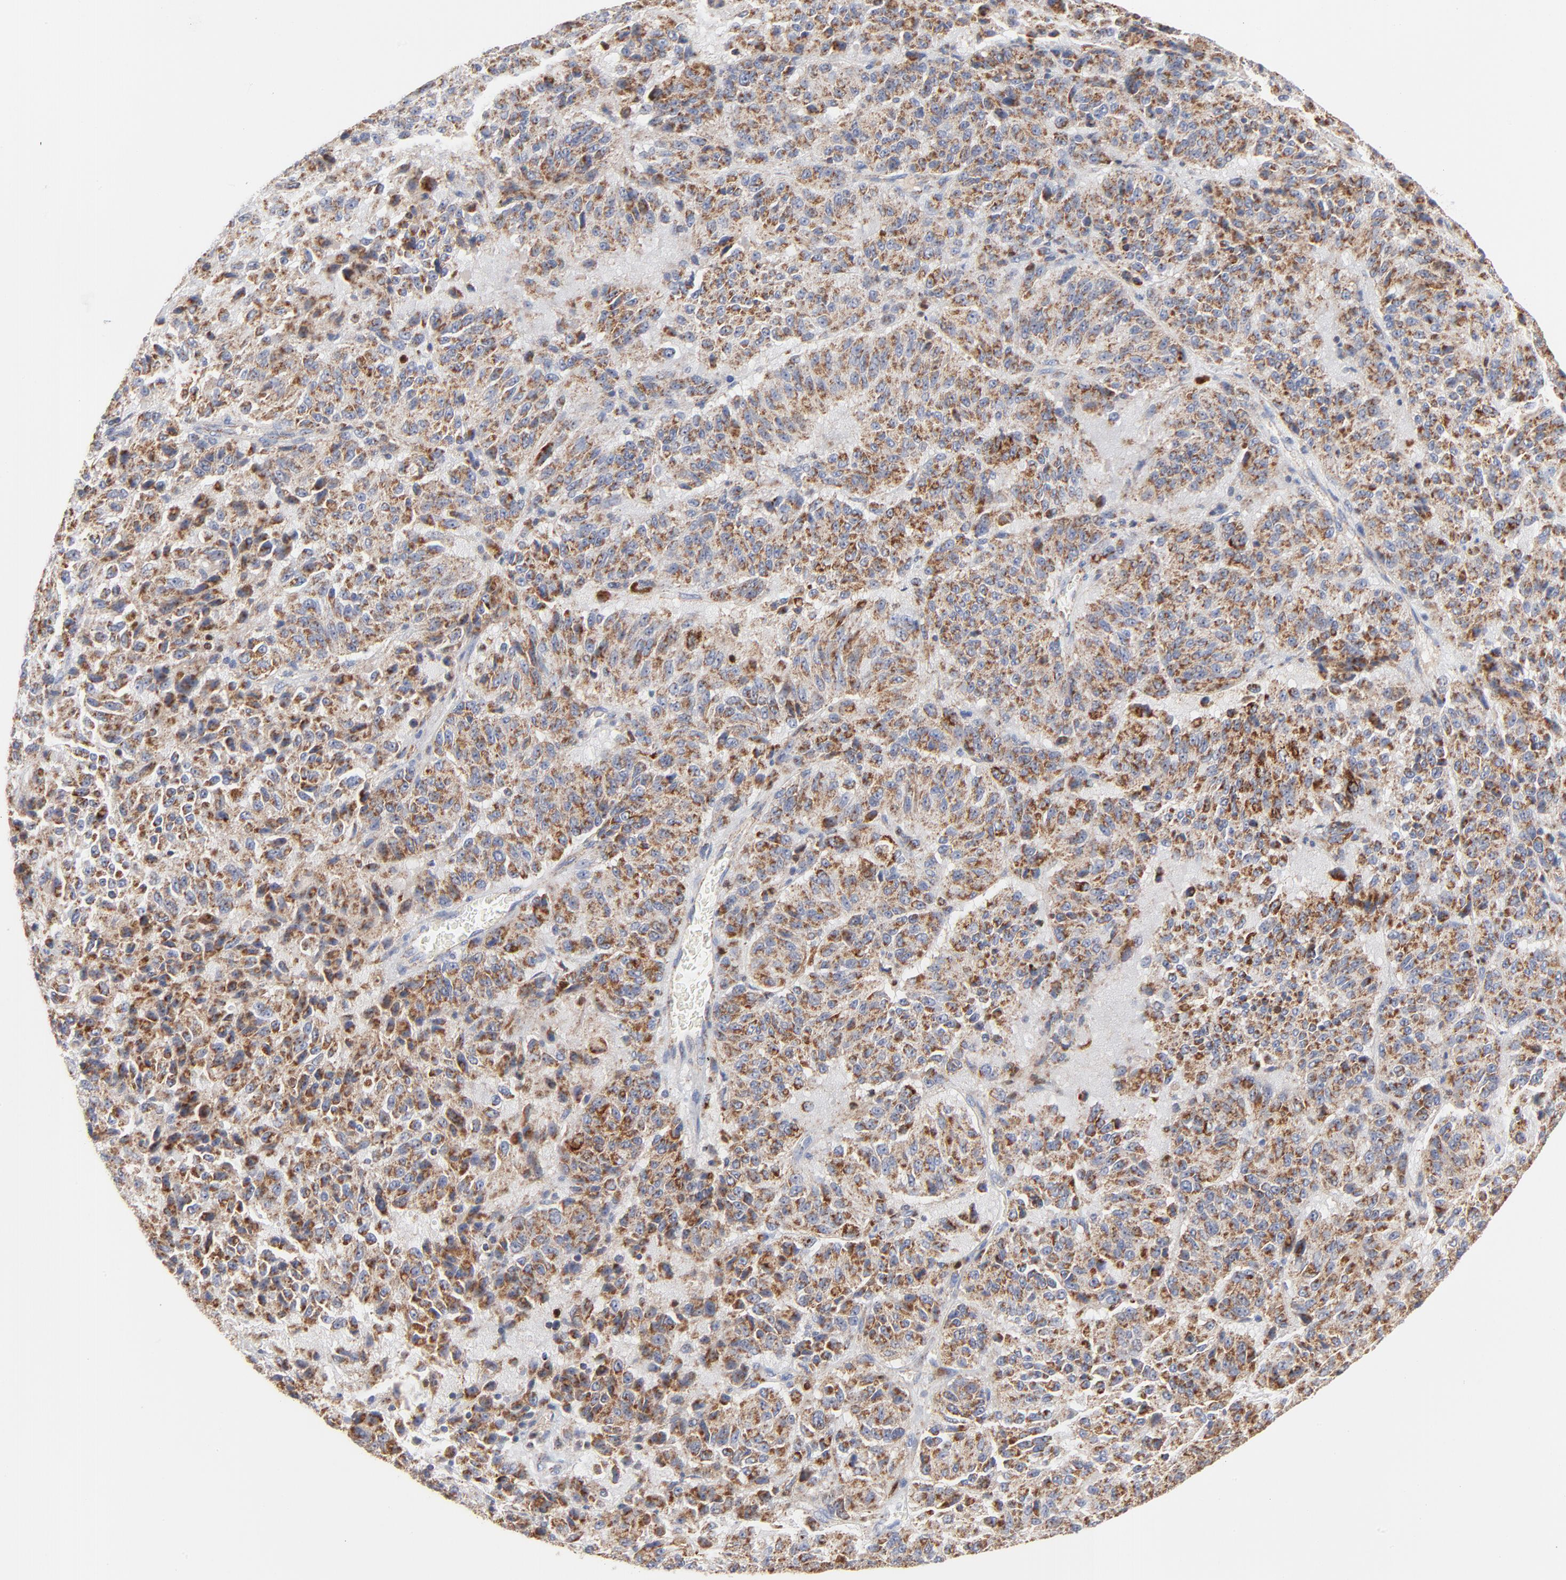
{"staining": {"intensity": "moderate", "quantity": ">75%", "location": "cytoplasmic/membranous"}, "tissue": "melanoma", "cell_type": "Tumor cells", "image_type": "cancer", "snomed": [{"axis": "morphology", "description": "Malignant melanoma, Metastatic site"}, {"axis": "topography", "description": "Lung"}], "caption": "Moderate cytoplasmic/membranous positivity for a protein is identified in approximately >75% of tumor cells of malignant melanoma (metastatic site) using immunohistochemistry.", "gene": "DIABLO", "patient": {"sex": "male", "age": 64}}